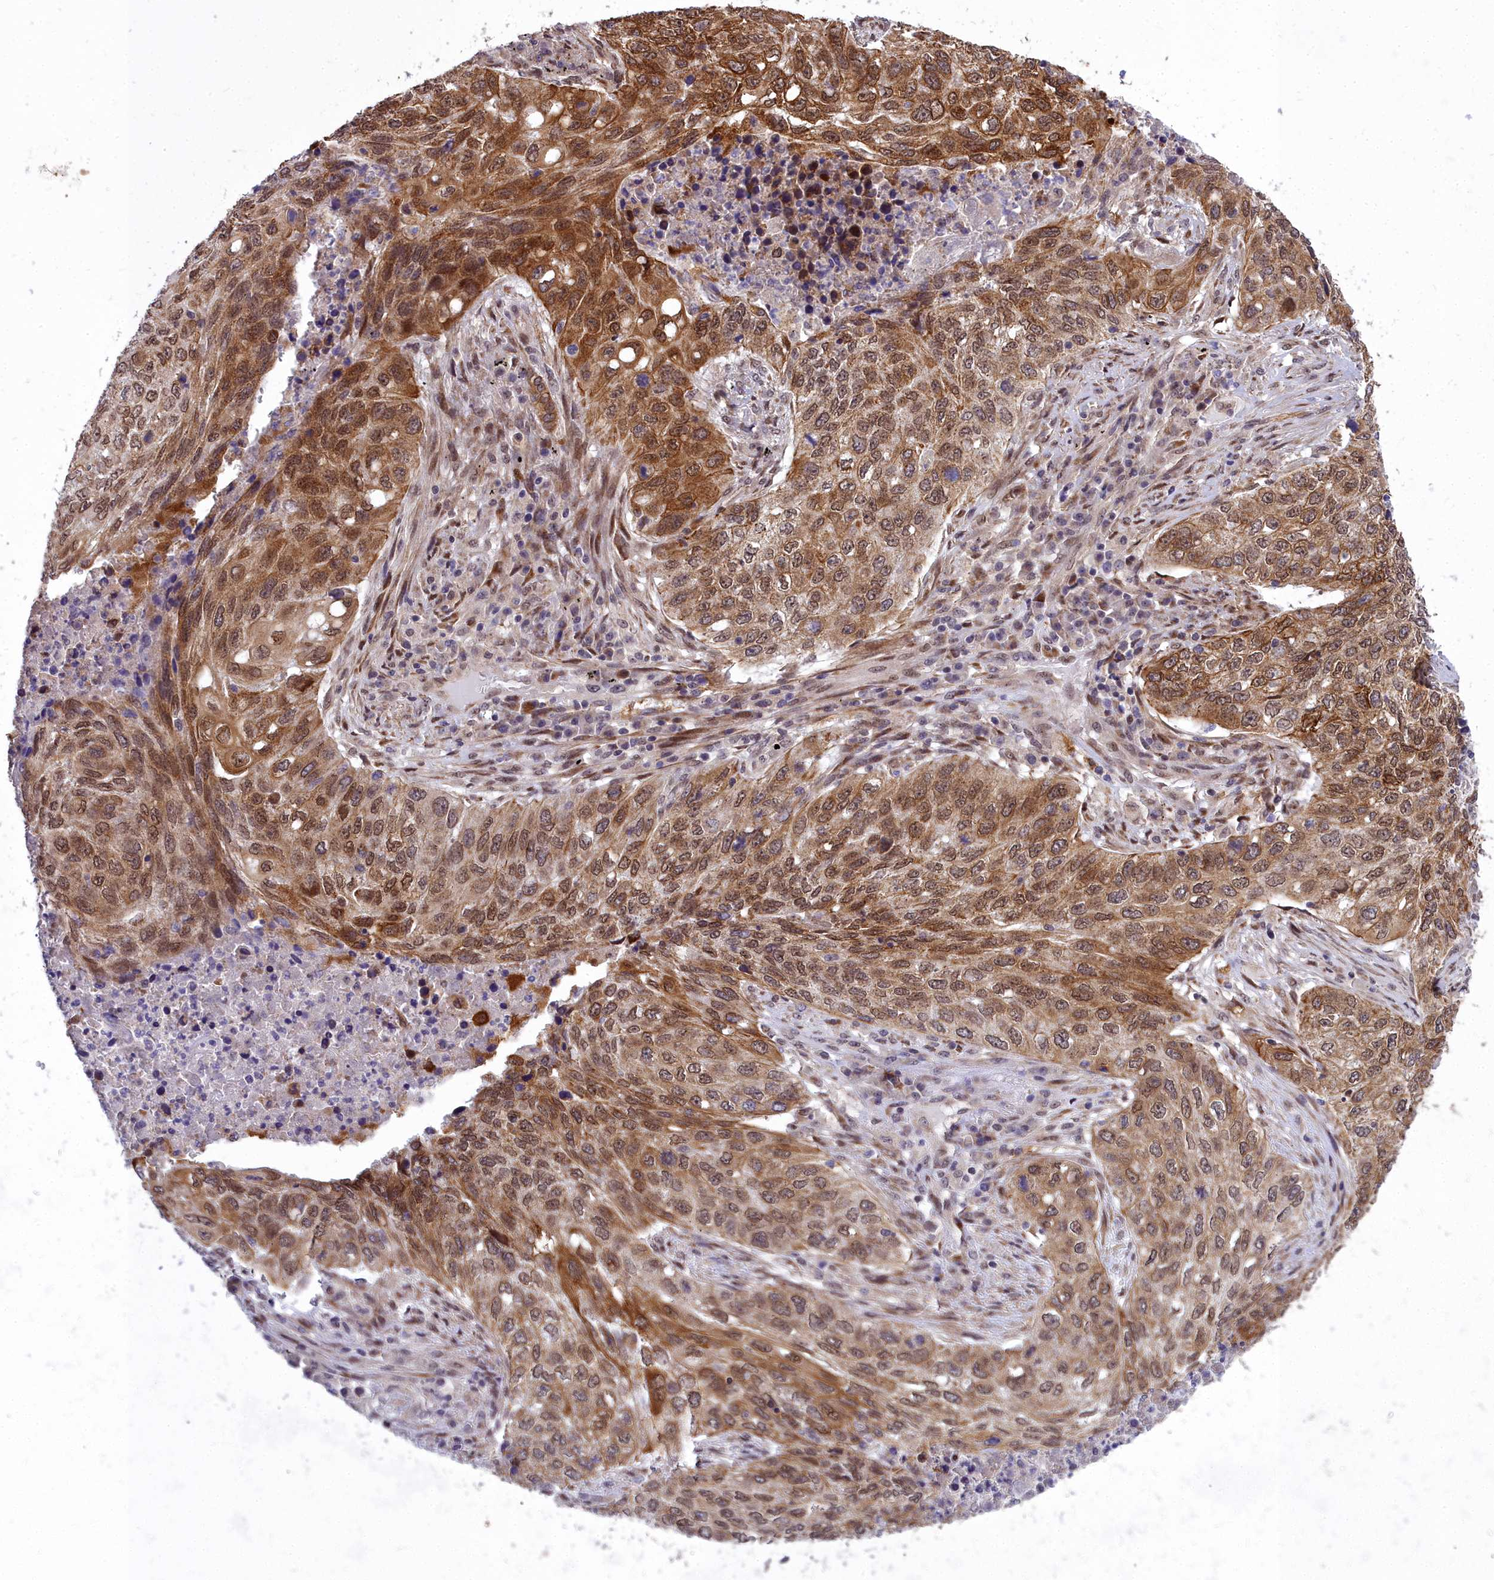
{"staining": {"intensity": "moderate", "quantity": ">75%", "location": "cytoplasmic/membranous,nuclear"}, "tissue": "lung cancer", "cell_type": "Tumor cells", "image_type": "cancer", "snomed": [{"axis": "morphology", "description": "Squamous cell carcinoma, NOS"}, {"axis": "topography", "description": "Lung"}], "caption": "This micrograph reveals immunohistochemistry (IHC) staining of lung squamous cell carcinoma, with medium moderate cytoplasmic/membranous and nuclear staining in approximately >75% of tumor cells.", "gene": "ABCB8", "patient": {"sex": "female", "age": 63}}